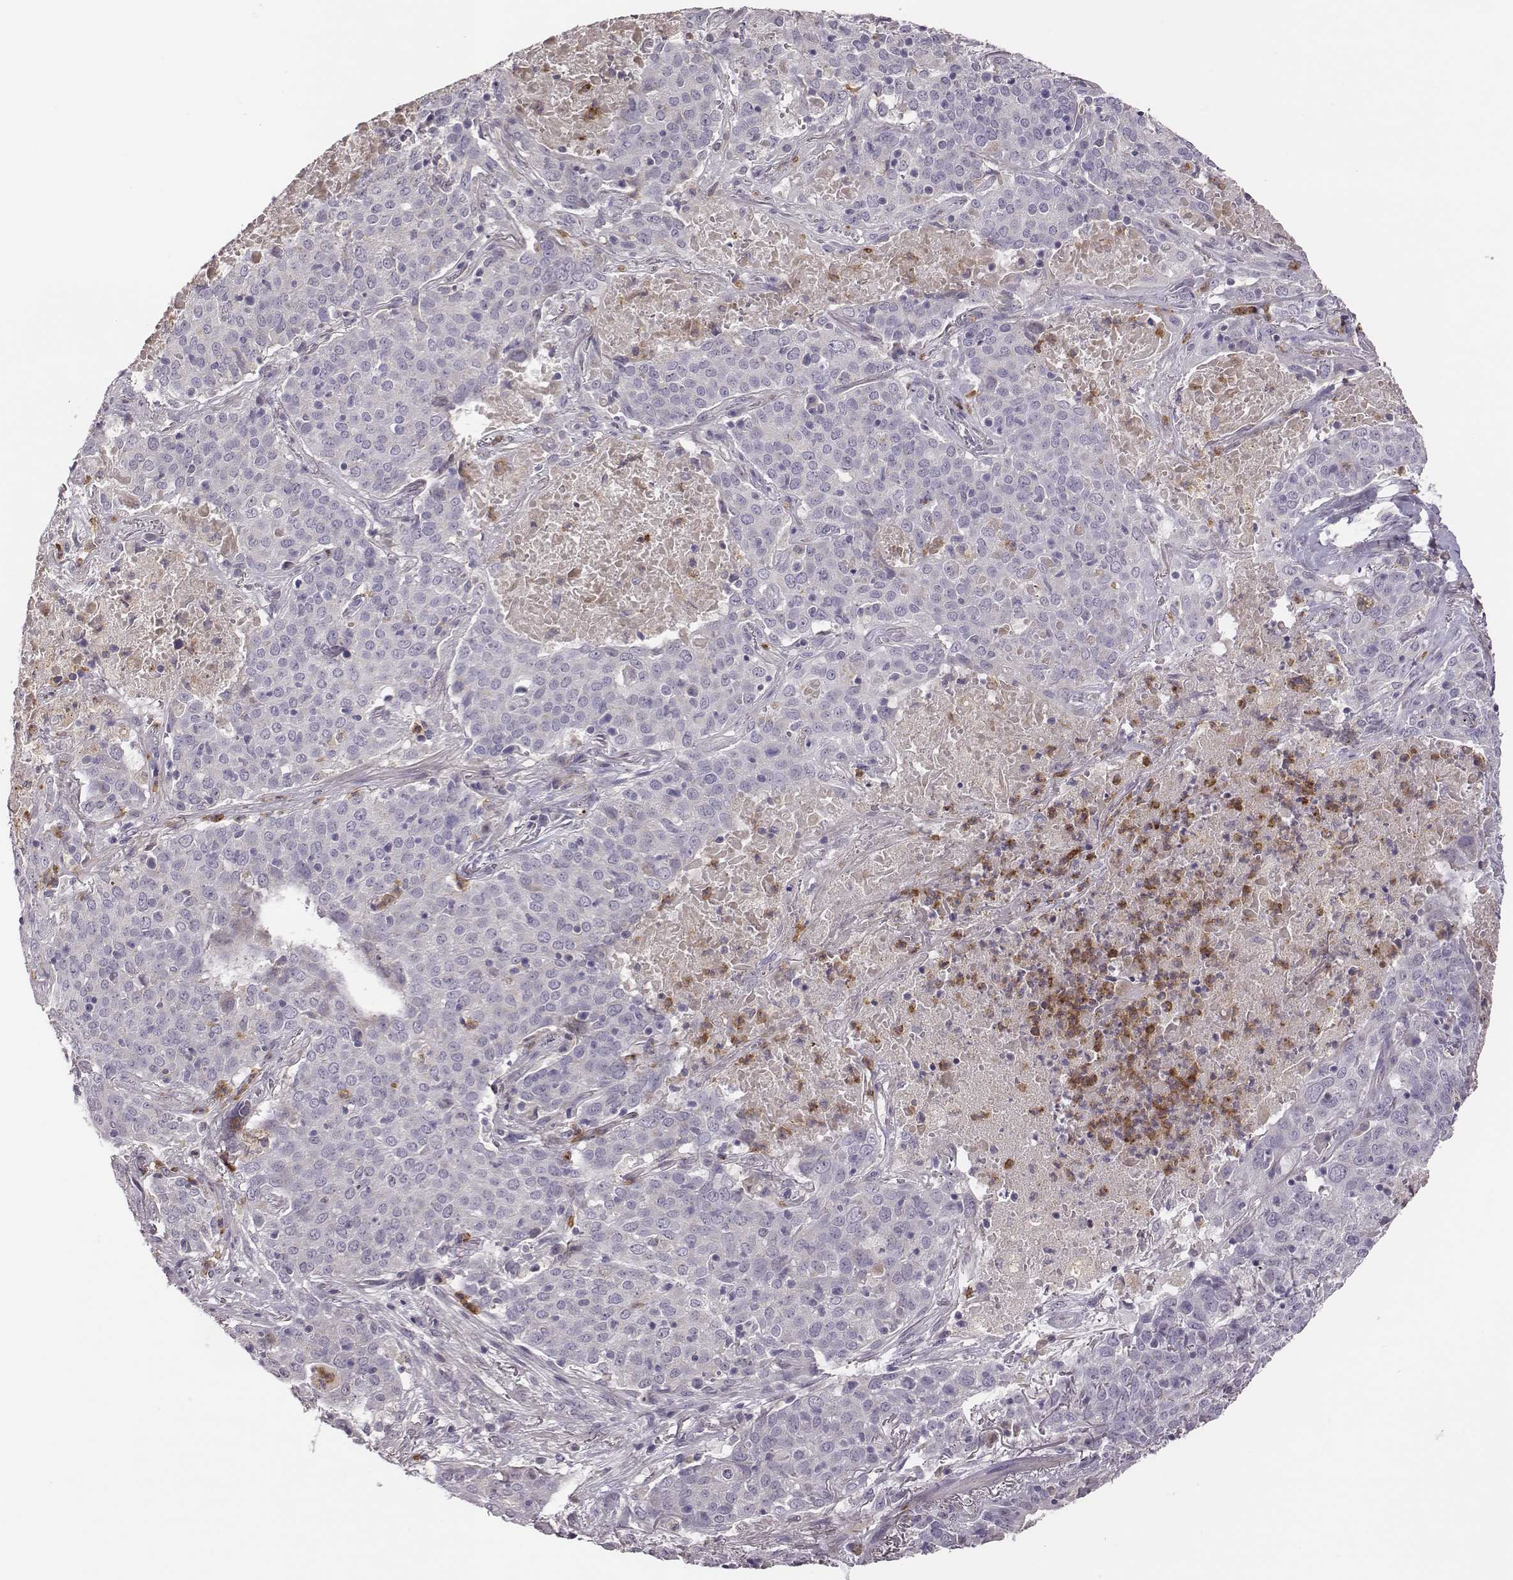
{"staining": {"intensity": "negative", "quantity": "none", "location": "none"}, "tissue": "lung cancer", "cell_type": "Tumor cells", "image_type": "cancer", "snomed": [{"axis": "morphology", "description": "Squamous cell carcinoma, NOS"}, {"axis": "topography", "description": "Lung"}], "caption": "The image displays no significant staining in tumor cells of lung cancer (squamous cell carcinoma).", "gene": "KMO", "patient": {"sex": "male", "age": 82}}